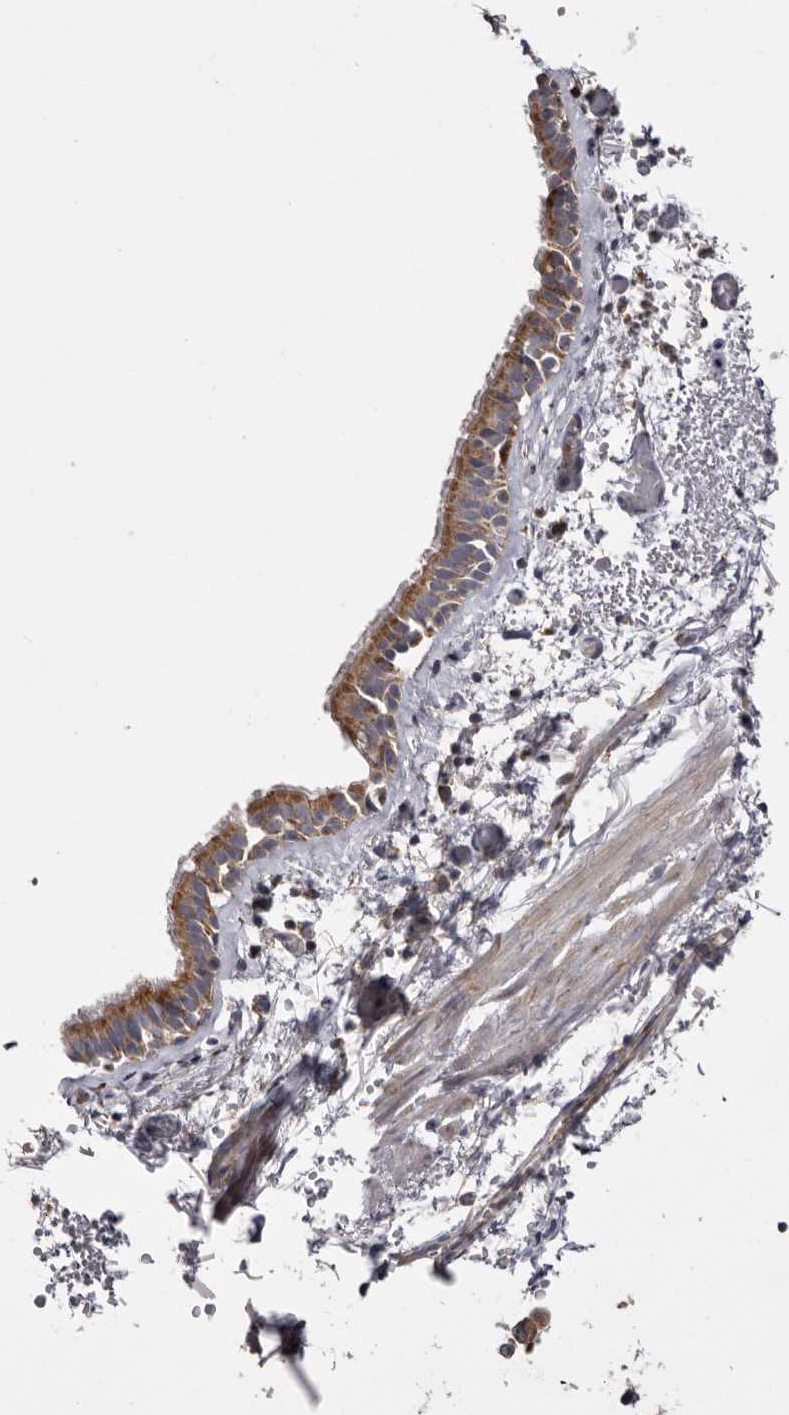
{"staining": {"intensity": "moderate", "quantity": ">75%", "location": "cytoplasmic/membranous"}, "tissue": "bronchus", "cell_type": "Respiratory epithelial cells", "image_type": "normal", "snomed": [{"axis": "morphology", "description": "Normal tissue, NOS"}, {"axis": "topography", "description": "Bronchus"}, {"axis": "topography", "description": "Lung"}], "caption": "A high-resolution image shows immunohistochemistry (IHC) staining of unremarkable bronchus, which reveals moderate cytoplasmic/membranous staining in approximately >75% of respiratory epithelial cells.", "gene": "MECR", "patient": {"sex": "male", "age": 56}}